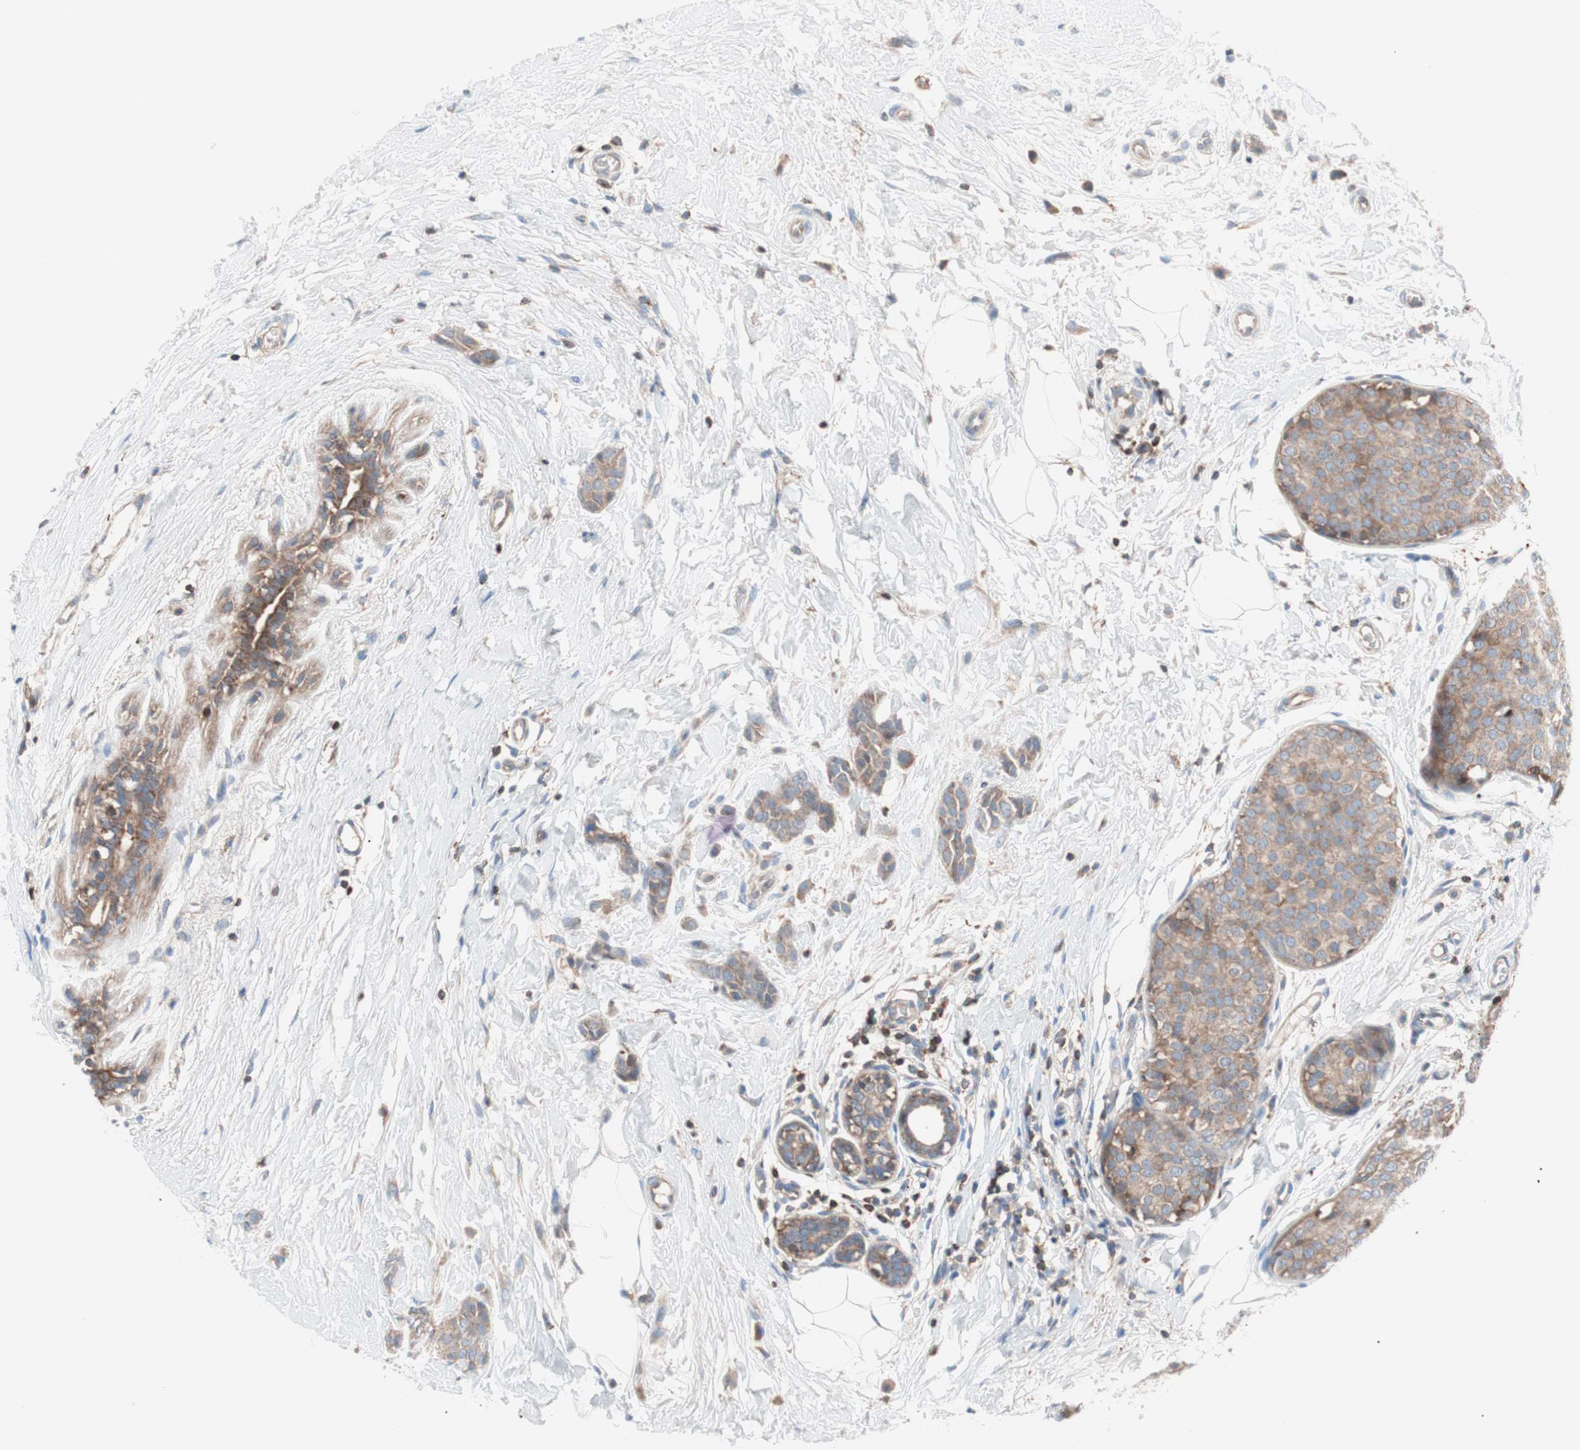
{"staining": {"intensity": "moderate", "quantity": ">75%", "location": "cytoplasmic/membranous"}, "tissue": "breast cancer", "cell_type": "Tumor cells", "image_type": "cancer", "snomed": [{"axis": "morphology", "description": "Lobular carcinoma, in situ"}, {"axis": "morphology", "description": "Lobular carcinoma"}, {"axis": "topography", "description": "Breast"}], "caption": "A brown stain highlights moderate cytoplasmic/membranous positivity of a protein in human breast cancer (lobular carcinoma in situ) tumor cells.", "gene": "PIK3R1", "patient": {"sex": "female", "age": 41}}